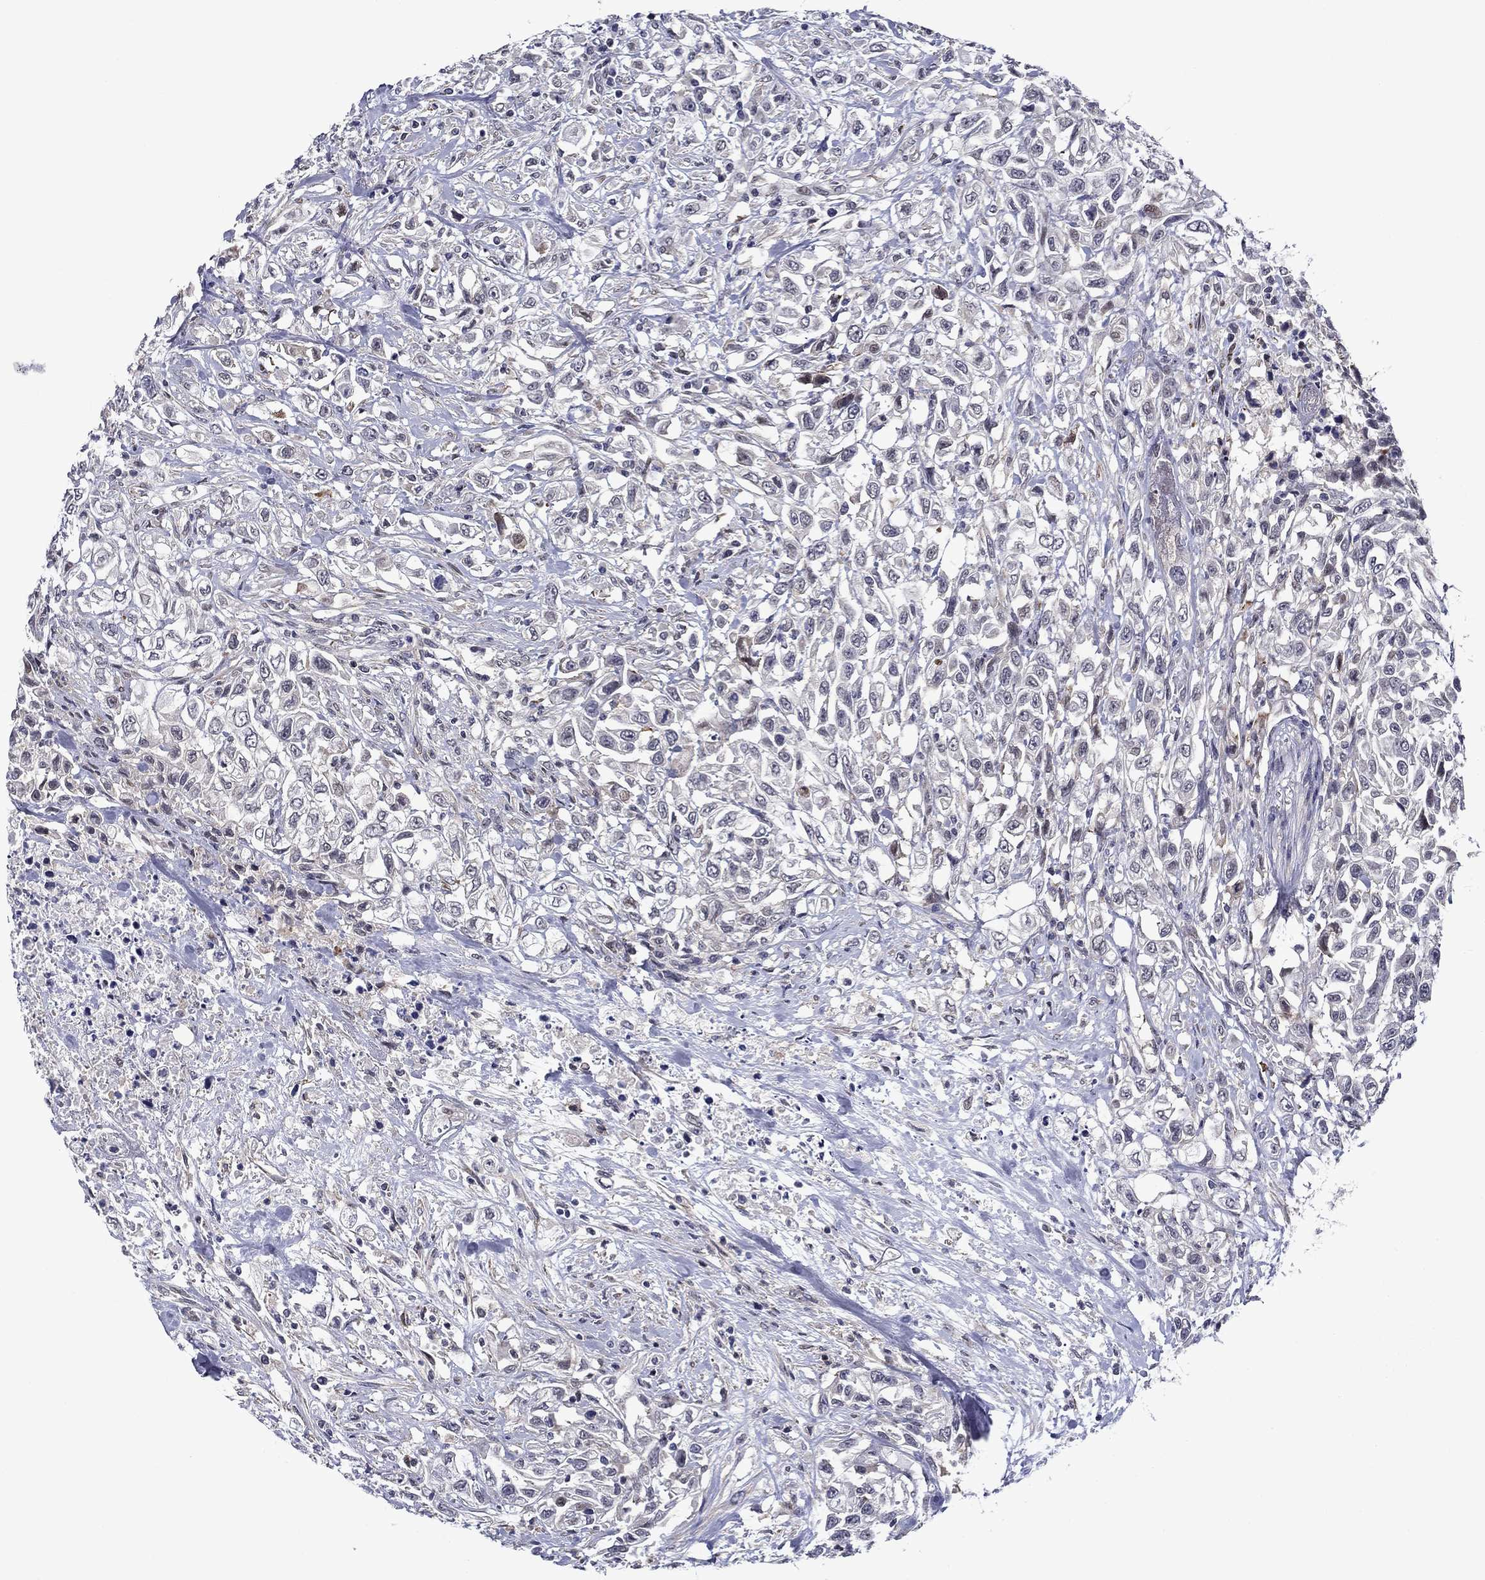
{"staining": {"intensity": "negative", "quantity": "none", "location": "none"}, "tissue": "urothelial cancer", "cell_type": "Tumor cells", "image_type": "cancer", "snomed": [{"axis": "morphology", "description": "Urothelial carcinoma, High grade"}, {"axis": "topography", "description": "Urinary bladder"}], "caption": "Urothelial carcinoma (high-grade) was stained to show a protein in brown. There is no significant staining in tumor cells.", "gene": "B3GAT1", "patient": {"sex": "female", "age": 56}}